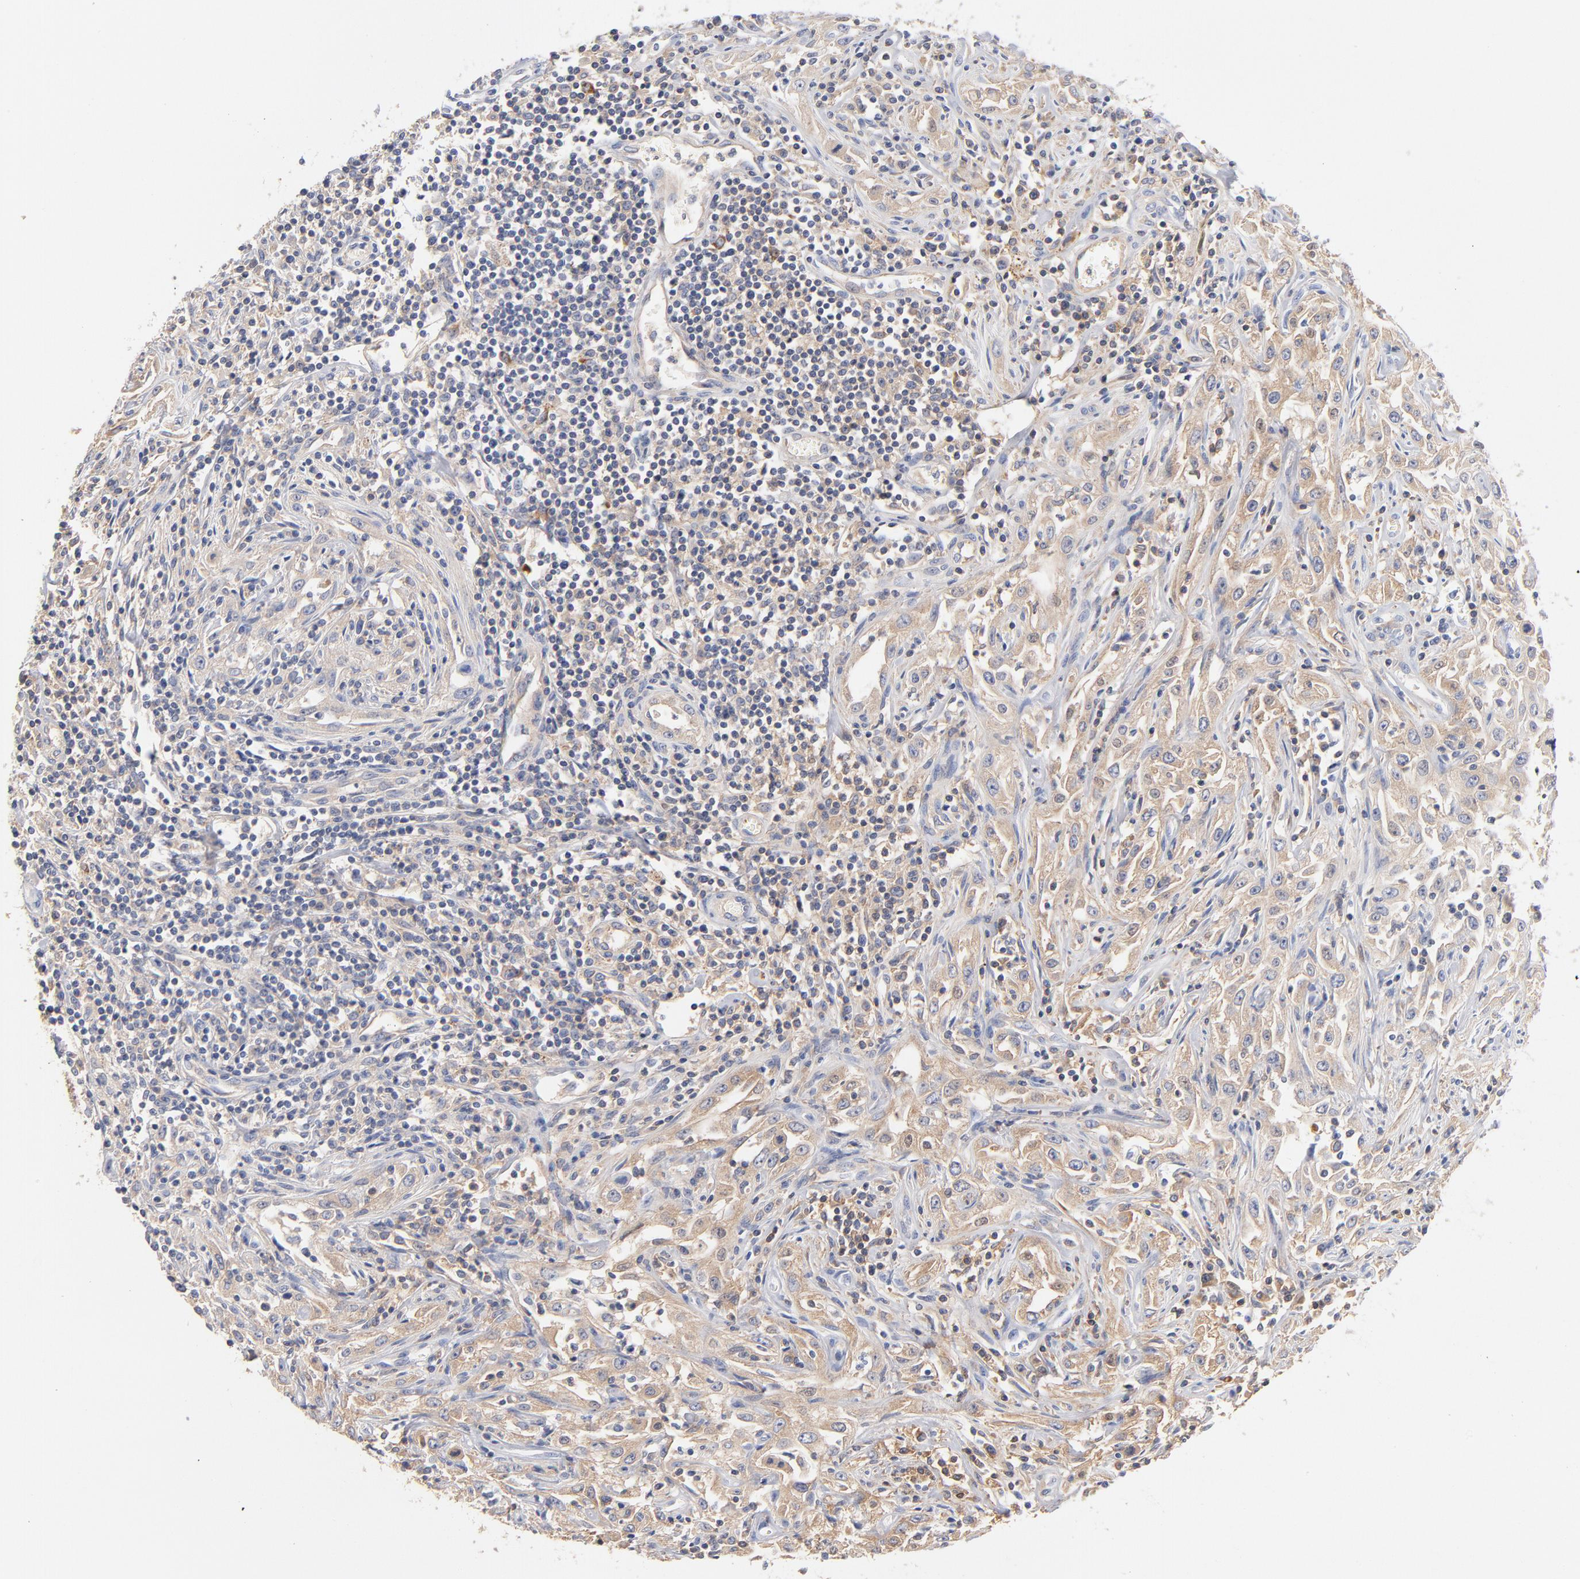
{"staining": {"intensity": "negative", "quantity": "none", "location": "none"}, "tissue": "head and neck cancer", "cell_type": "Tumor cells", "image_type": "cancer", "snomed": [{"axis": "morphology", "description": "Squamous cell carcinoma, NOS"}, {"axis": "topography", "description": "Oral tissue"}, {"axis": "topography", "description": "Head-Neck"}], "caption": "There is no significant staining in tumor cells of head and neck cancer.", "gene": "C3", "patient": {"sex": "female", "age": 76}}